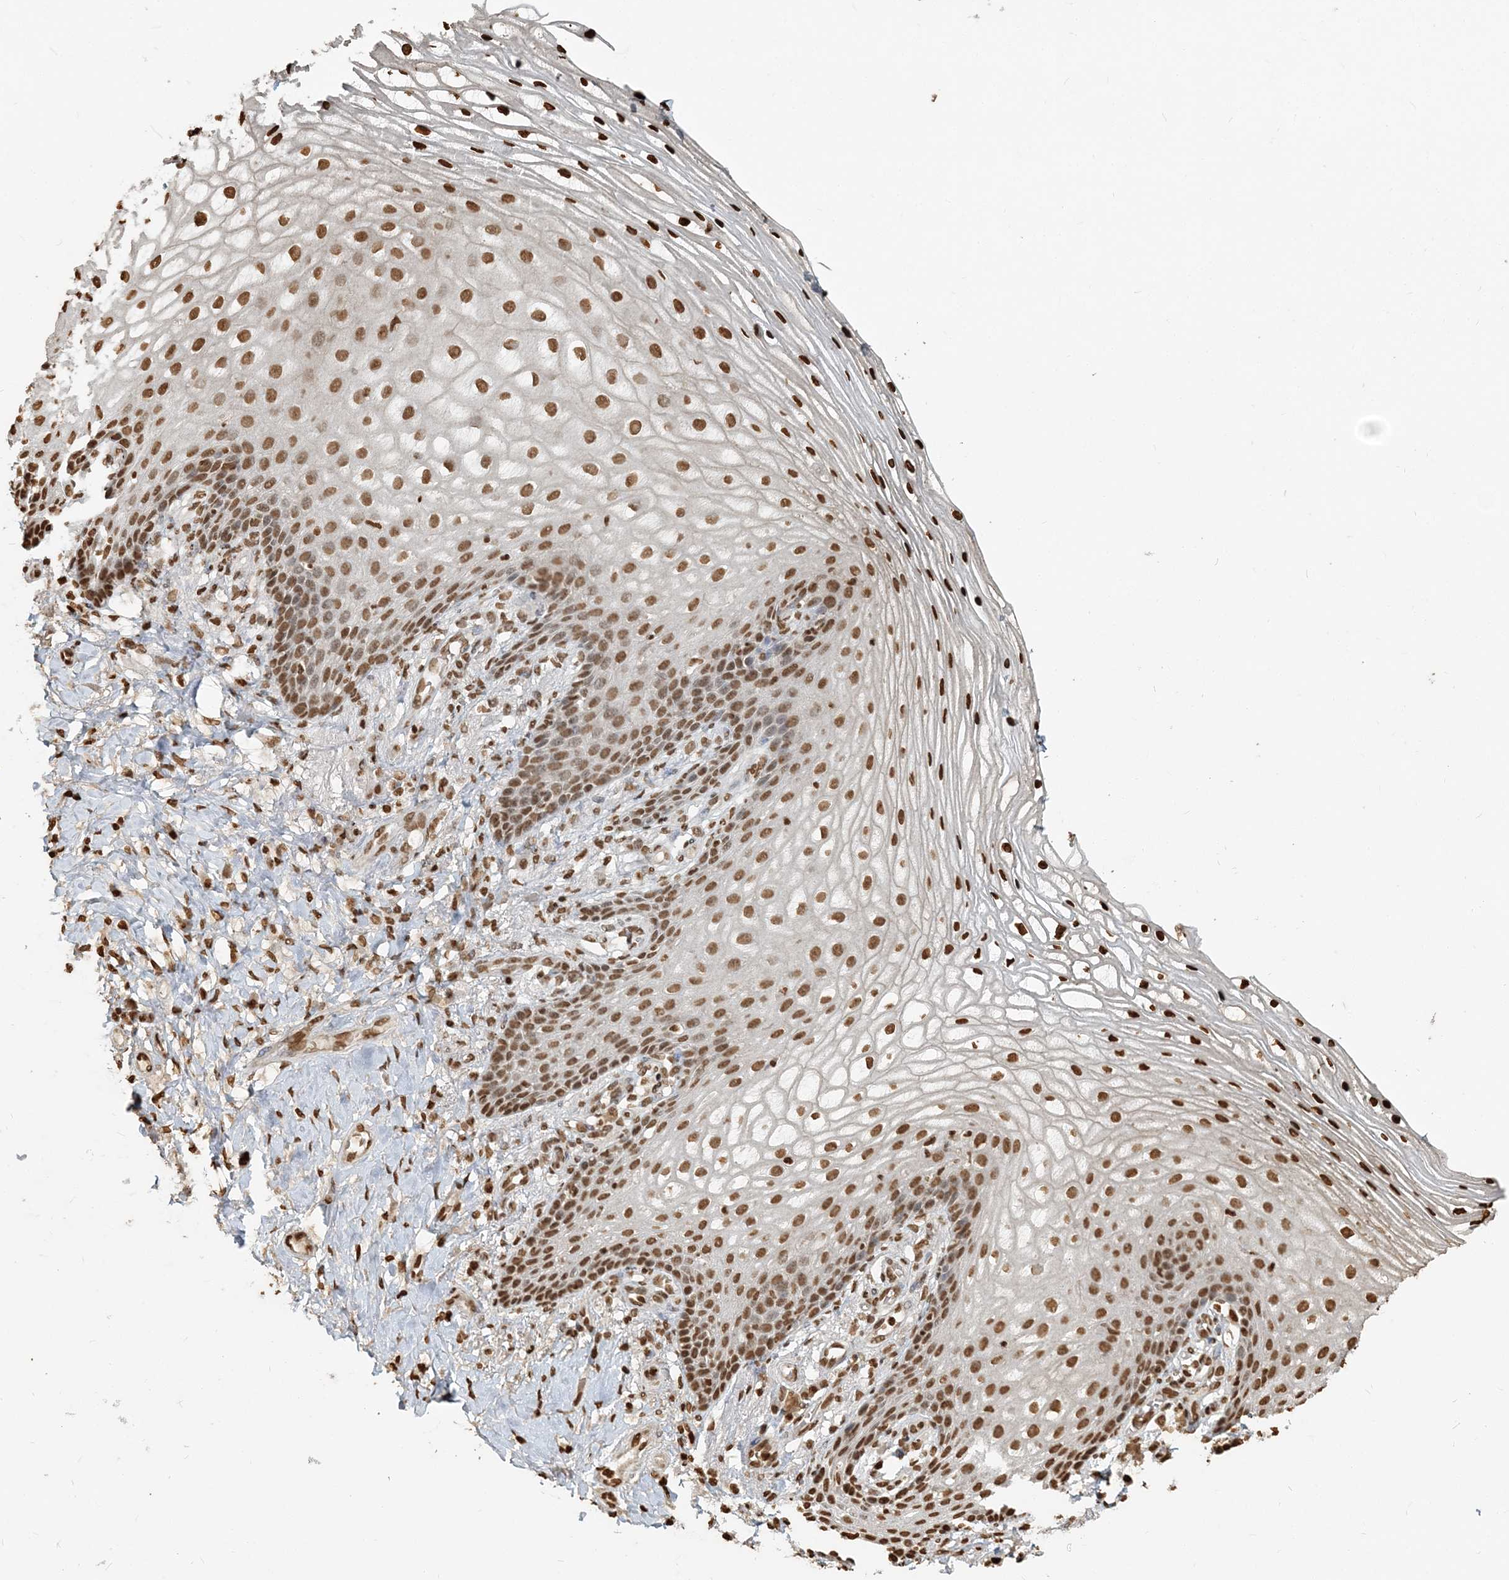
{"staining": {"intensity": "strong", "quantity": ">75%", "location": "nuclear"}, "tissue": "vagina", "cell_type": "Squamous epithelial cells", "image_type": "normal", "snomed": [{"axis": "morphology", "description": "Normal tissue, NOS"}, {"axis": "topography", "description": "Vagina"}], "caption": "Vagina stained with DAB immunohistochemistry shows high levels of strong nuclear positivity in approximately >75% of squamous epithelial cells. Nuclei are stained in blue.", "gene": "H3", "patient": {"sex": "female", "age": 60}}